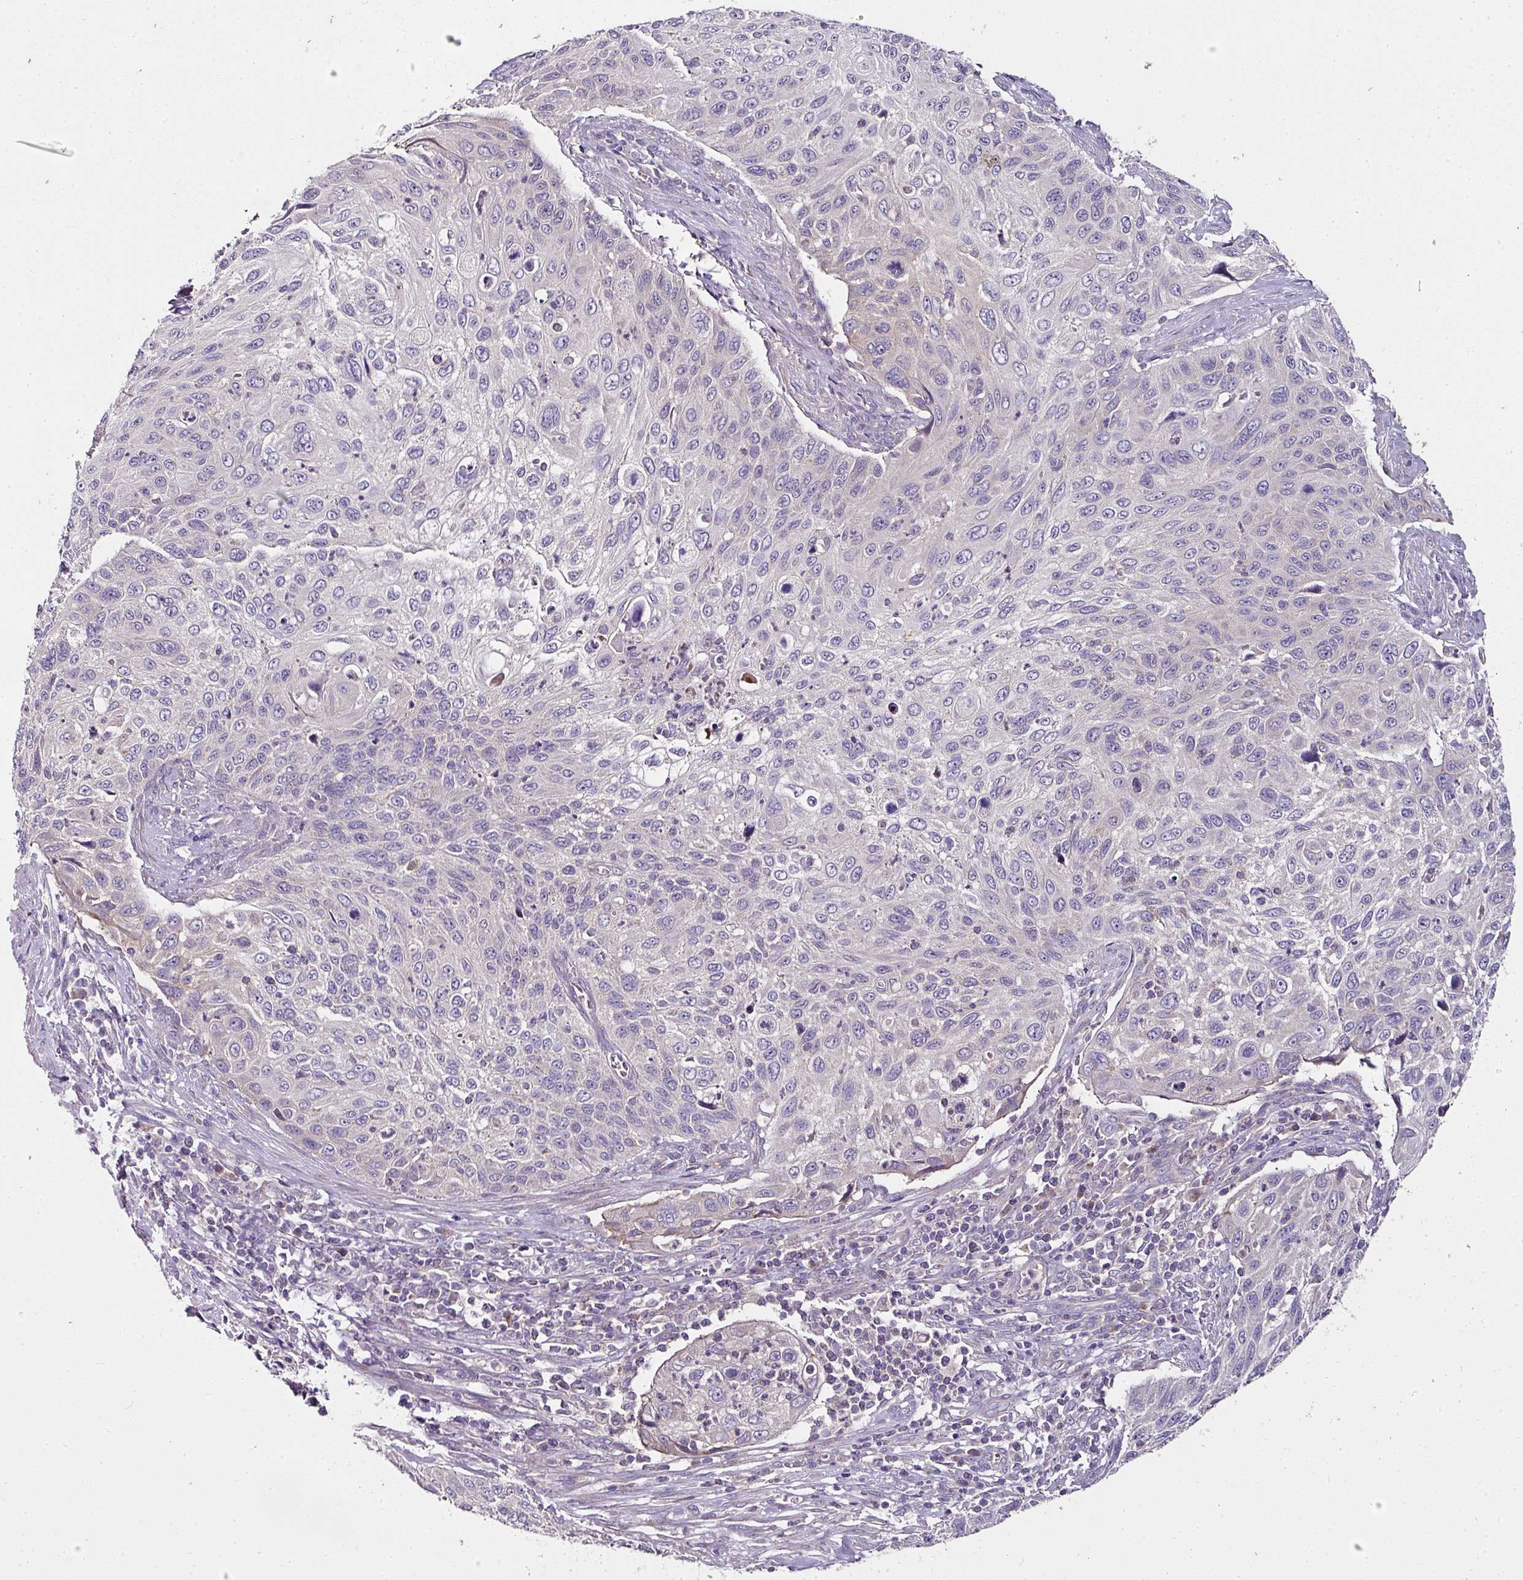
{"staining": {"intensity": "negative", "quantity": "none", "location": "none"}, "tissue": "cervical cancer", "cell_type": "Tumor cells", "image_type": "cancer", "snomed": [{"axis": "morphology", "description": "Squamous cell carcinoma, NOS"}, {"axis": "topography", "description": "Cervix"}], "caption": "Immunohistochemistry (IHC) photomicrograph of cervical cancer stained for a protein (brown), which displays no expression in tumor cells.", "gene": "SKIC2", "patient": {"sex": "female", "age": 70}}